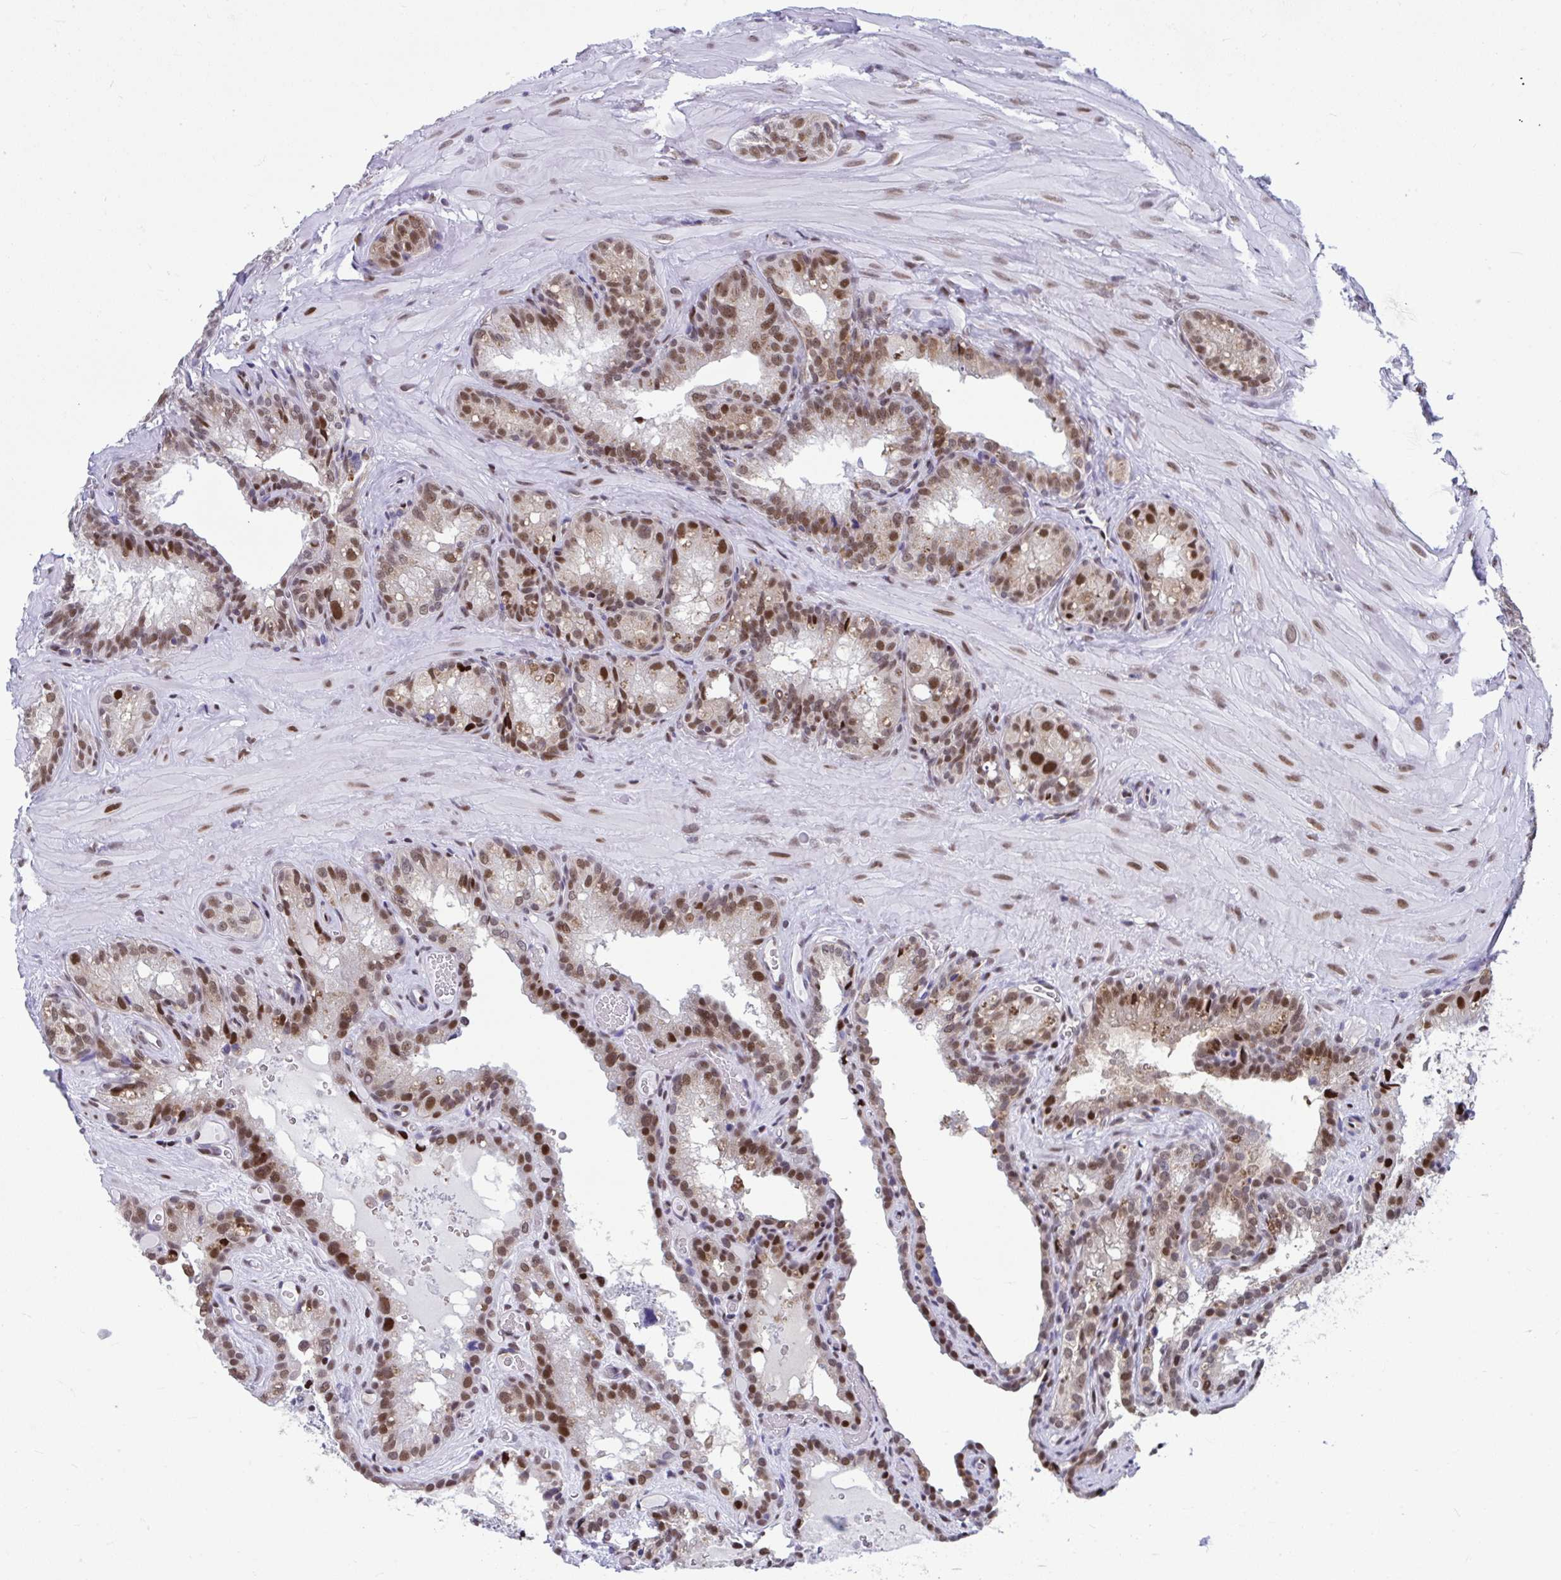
{"staining": {"intensity": "moderate", "quantity": ">75%", "location": "nuclear"}, "tissue": "seminal vesicle", "cell_type": "Glandular cells", "image_type": "normal", "snomed": [{"axis": "morphology", "description": "Normal tissue, NOS"}, {"axis": "topography", "description": "Seminal veicle"}], "caption": "Immunohistochemical staining of normal human seminal vesicle demonstrates moderate nuclear protein positivity in approximately >75% of glandular cells. Using DAB (brown) and hematoxylin (blue) stains, captured at high magnification using brightfield microscopy.", "gene": "SLC35C2", "patient": {"sex": "male", "age": 47}}